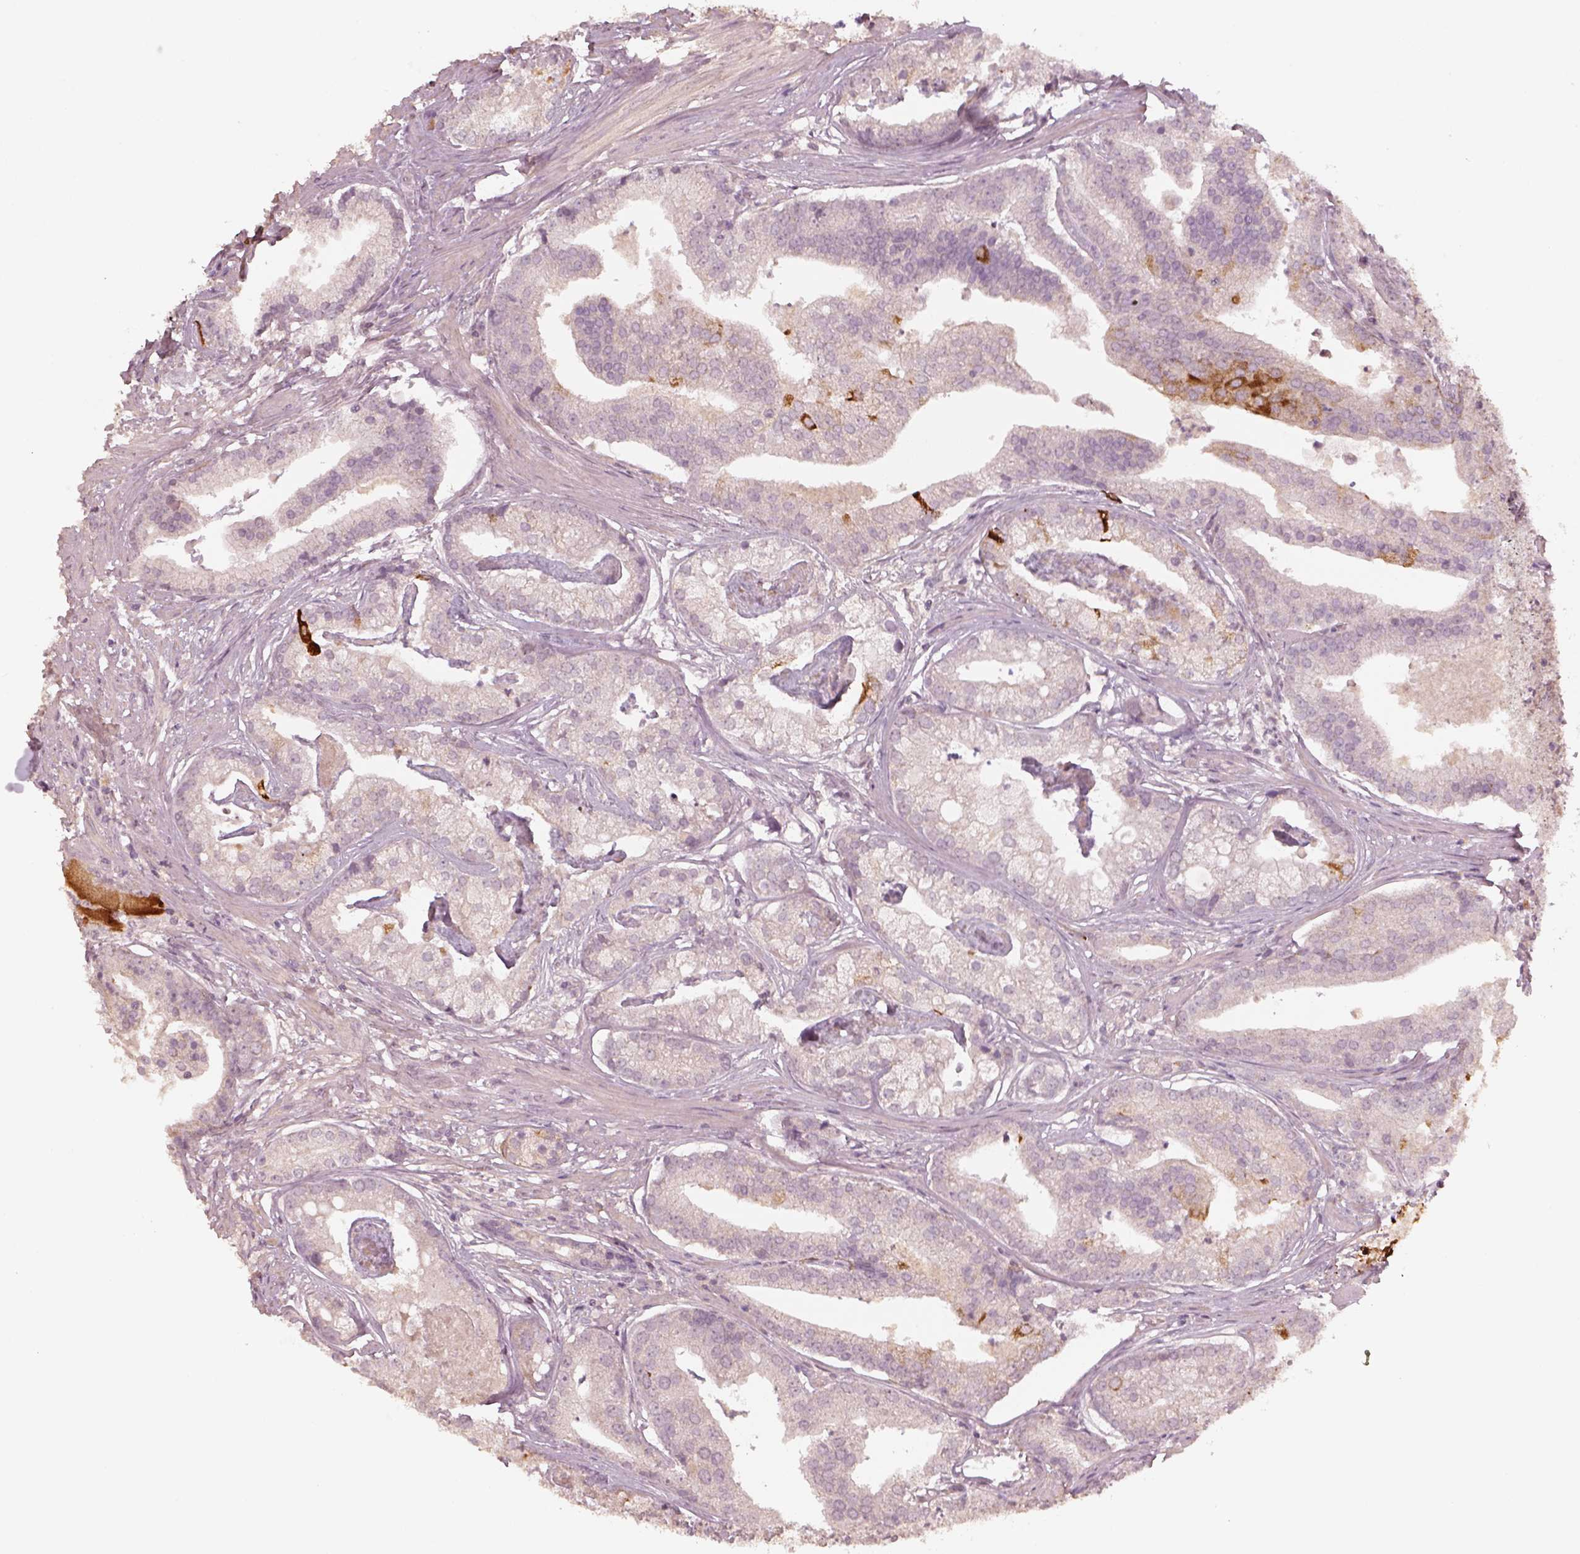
{"staining": {"intensity": "strong", "quantity": "<25%", "location": "cytoplasmic/membranous"}, "tissue": "prostate cancer", "cell_type": "Tumor cells", "image_type": "cancer", "snomed": [{"axis": "morphology", "description": "Adenocarcinoma, NOS"}, {"axis": "topography", "description": "Prostate and seminal vesicle, NOS"}, {"axis": "topography", "description": "Prostate"}], "caption": "This is a micrograph of IHC staining of prostate cancer (adenocarcinoma), which shows strong staining in the cytoplasmic/membranous of tumor cells.", "gene": "LAMC2", "patient": {"sex": "male", "age": 44}}